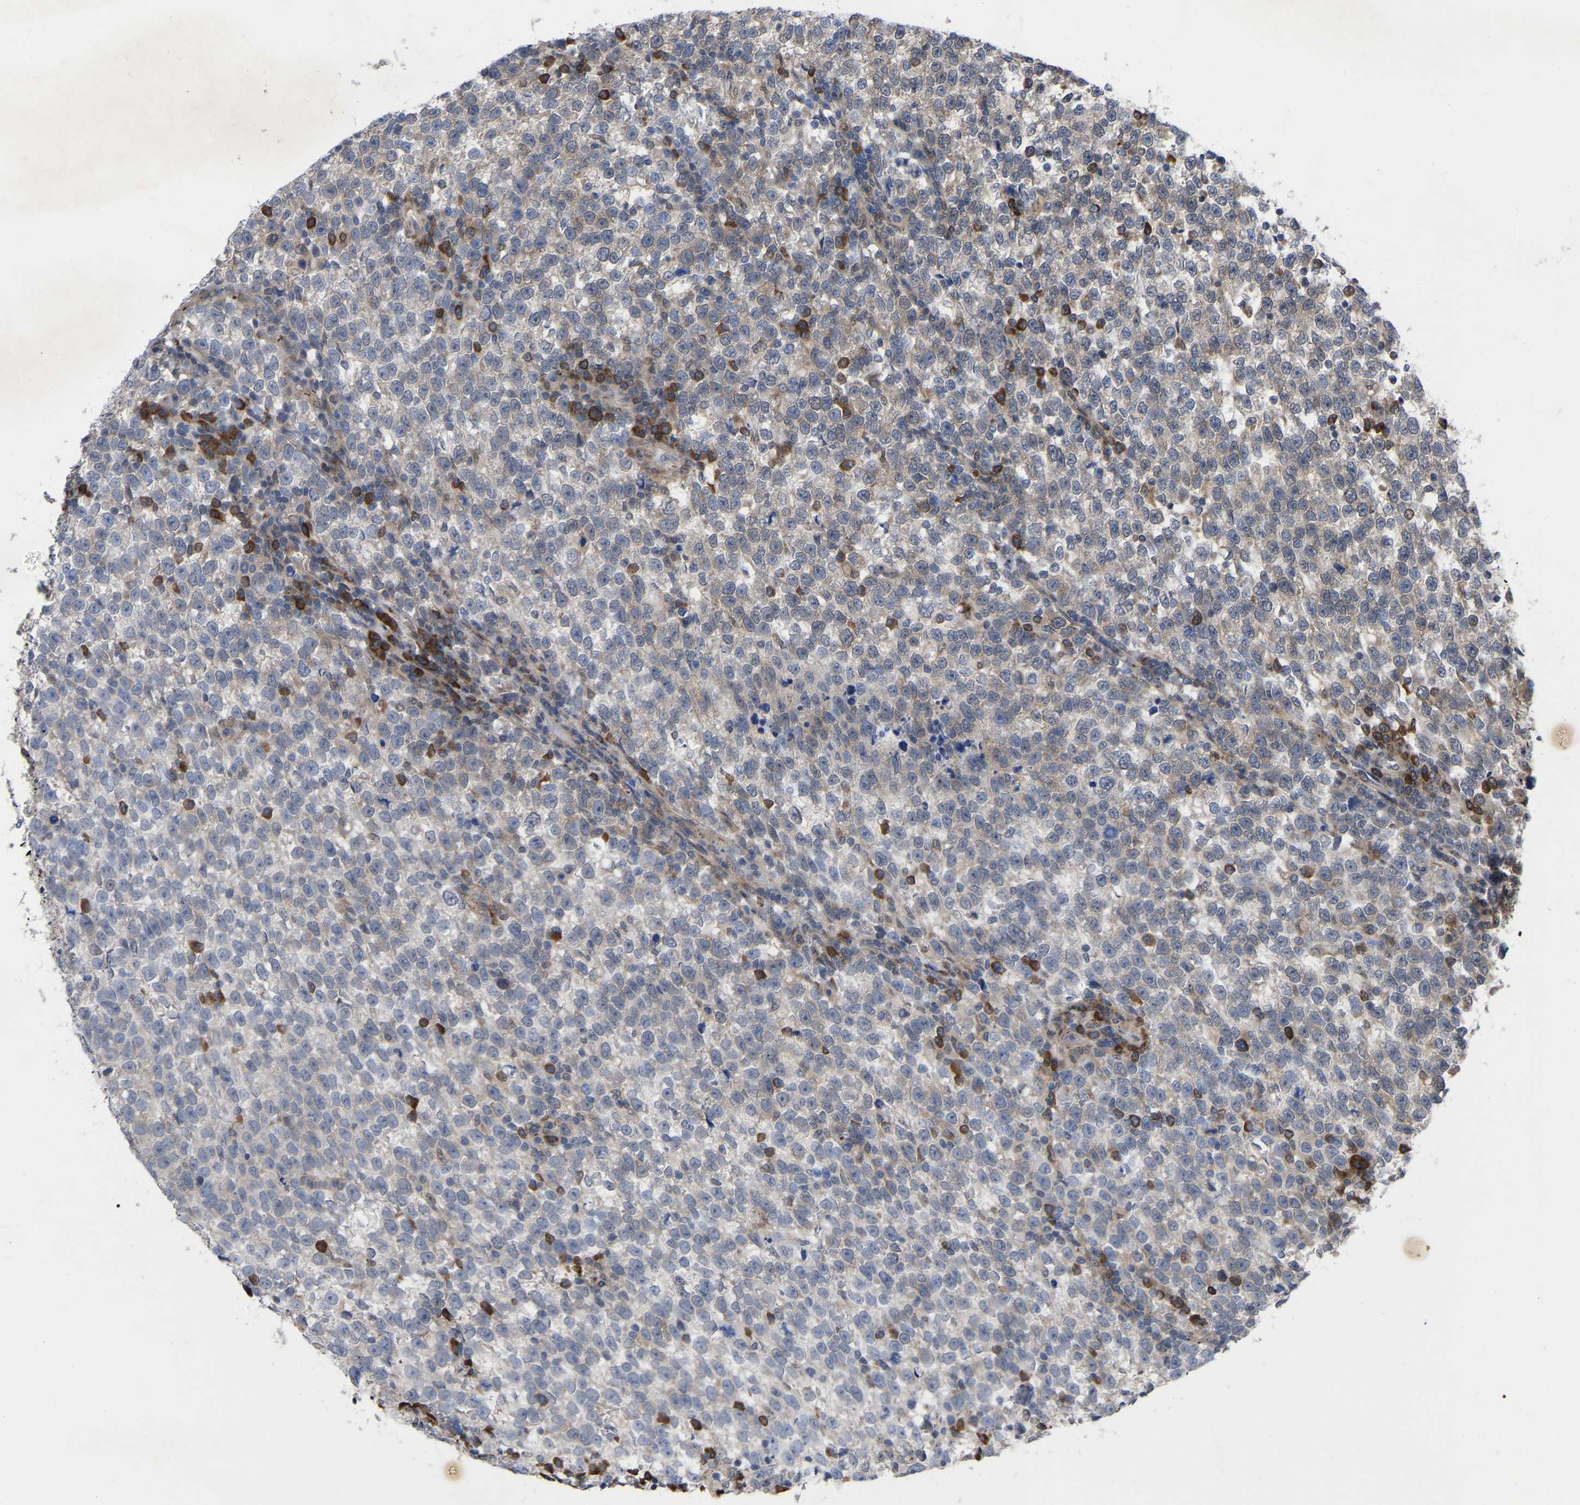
{"staining": {"intensity": "weak", "quantity": "<25%", "location": "cytoplasmic/membranous"}, "tissue": "testis cancer", "cell_type": "Tumor cells", "image_type": "cancer", "snomed": [{"axis": "morphology", "description": "Normal tissue, NOS"}, {"axis": "morphology", "description": "Seminoma, NOS"}, {"axis": "topography", "description": "Testis"}], "caption": "This is an IHC photomicrograph of testis cancer (seminoma). There is no positivity in tumor cells.", "gene": "UBE4B", "patient": {"sex": "male", "age": 43}}